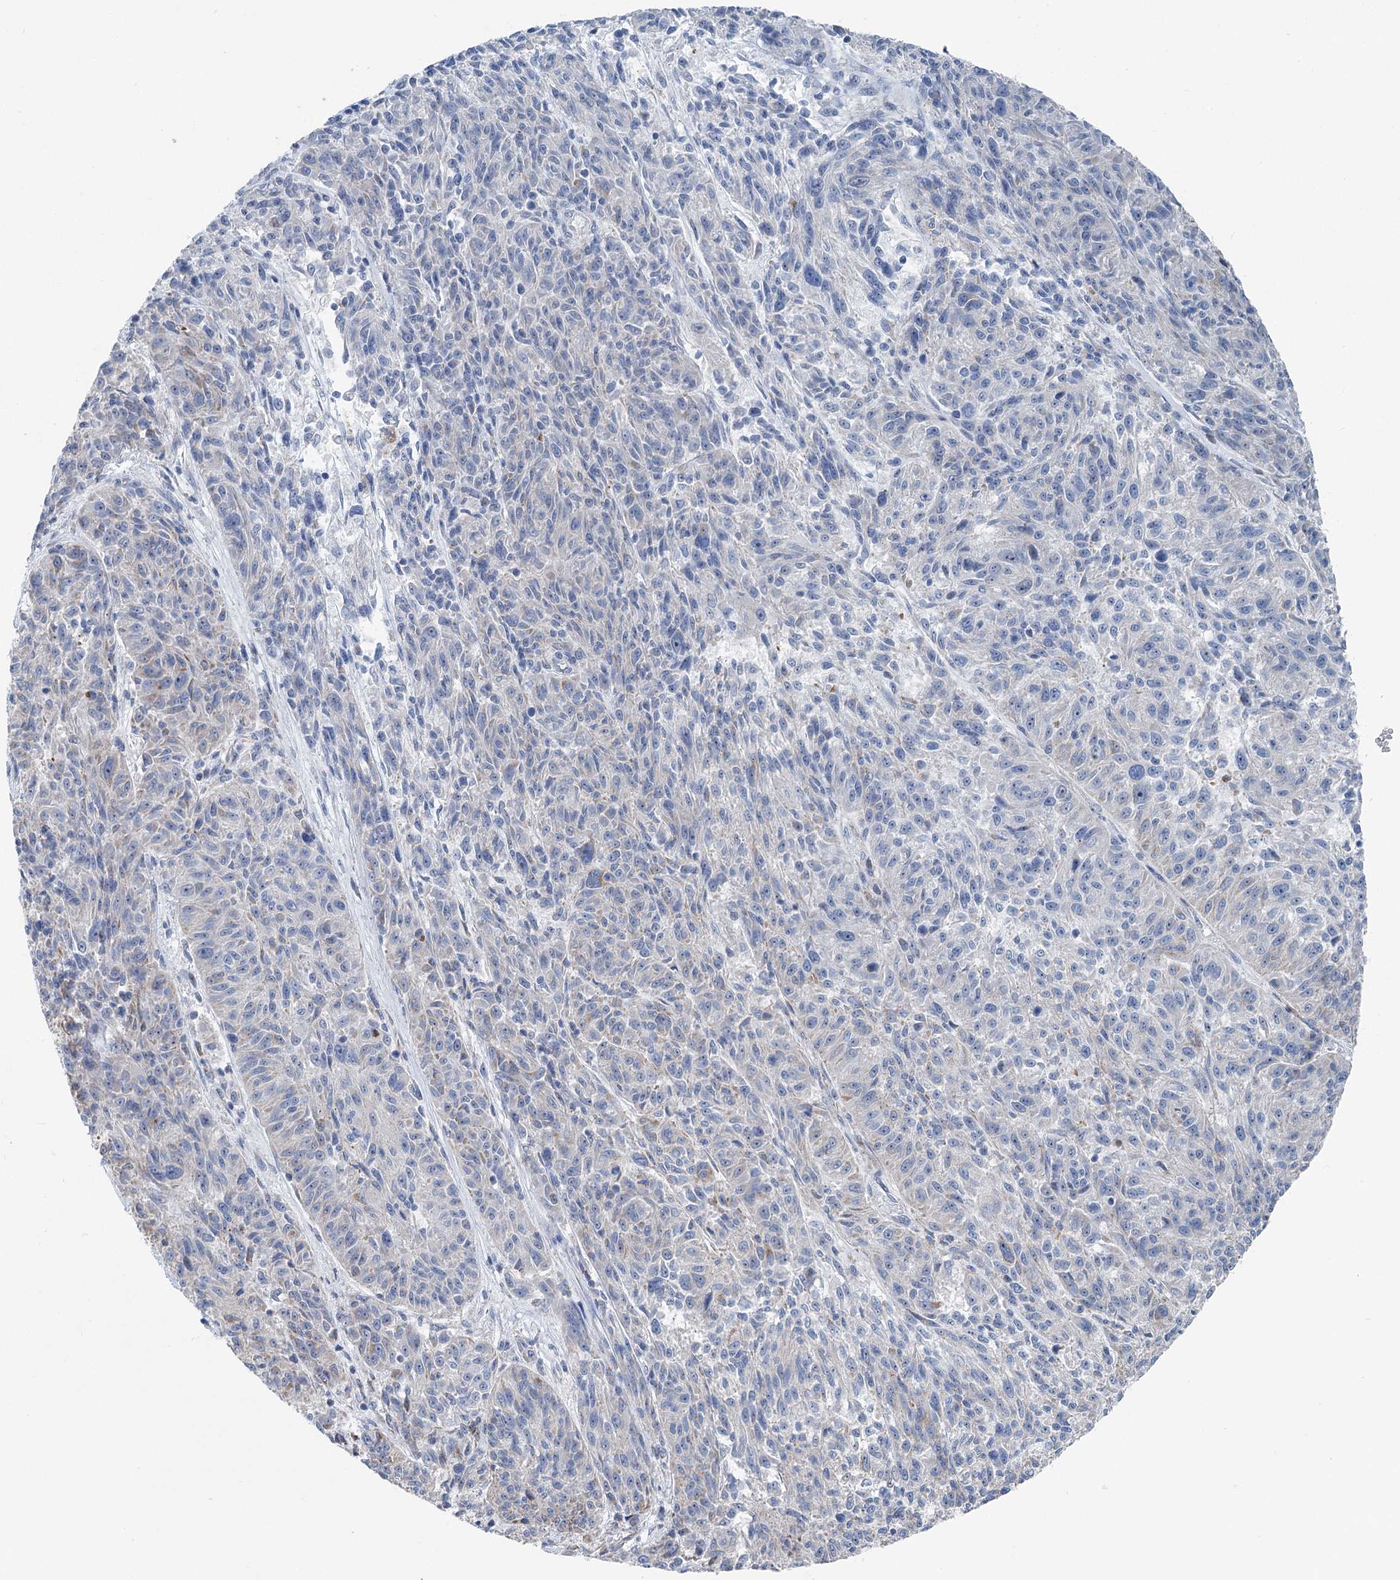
{"staining": {"intensity": "negative", "quantity": "none", "location": "none"}, "tissue": "melanoma", "cell_type": "Tumor cells", "image_type": "cancer", "snomed": [{"axis": "morphology", "description": "Malignant melanoma, NOS"}, {"axis": "topography", "description": "Skin"}], "caption": "The IHC histopathology image has no significant positivity in tumor cells of melanoma tissue. The staining is performed using DAB (3,3'-diaminobenzidine) brown chromogen with nuclei counter-stained in using hematoxylin.", "gene": "MARK2", "patient": {"sex": "male", "age": 53}}